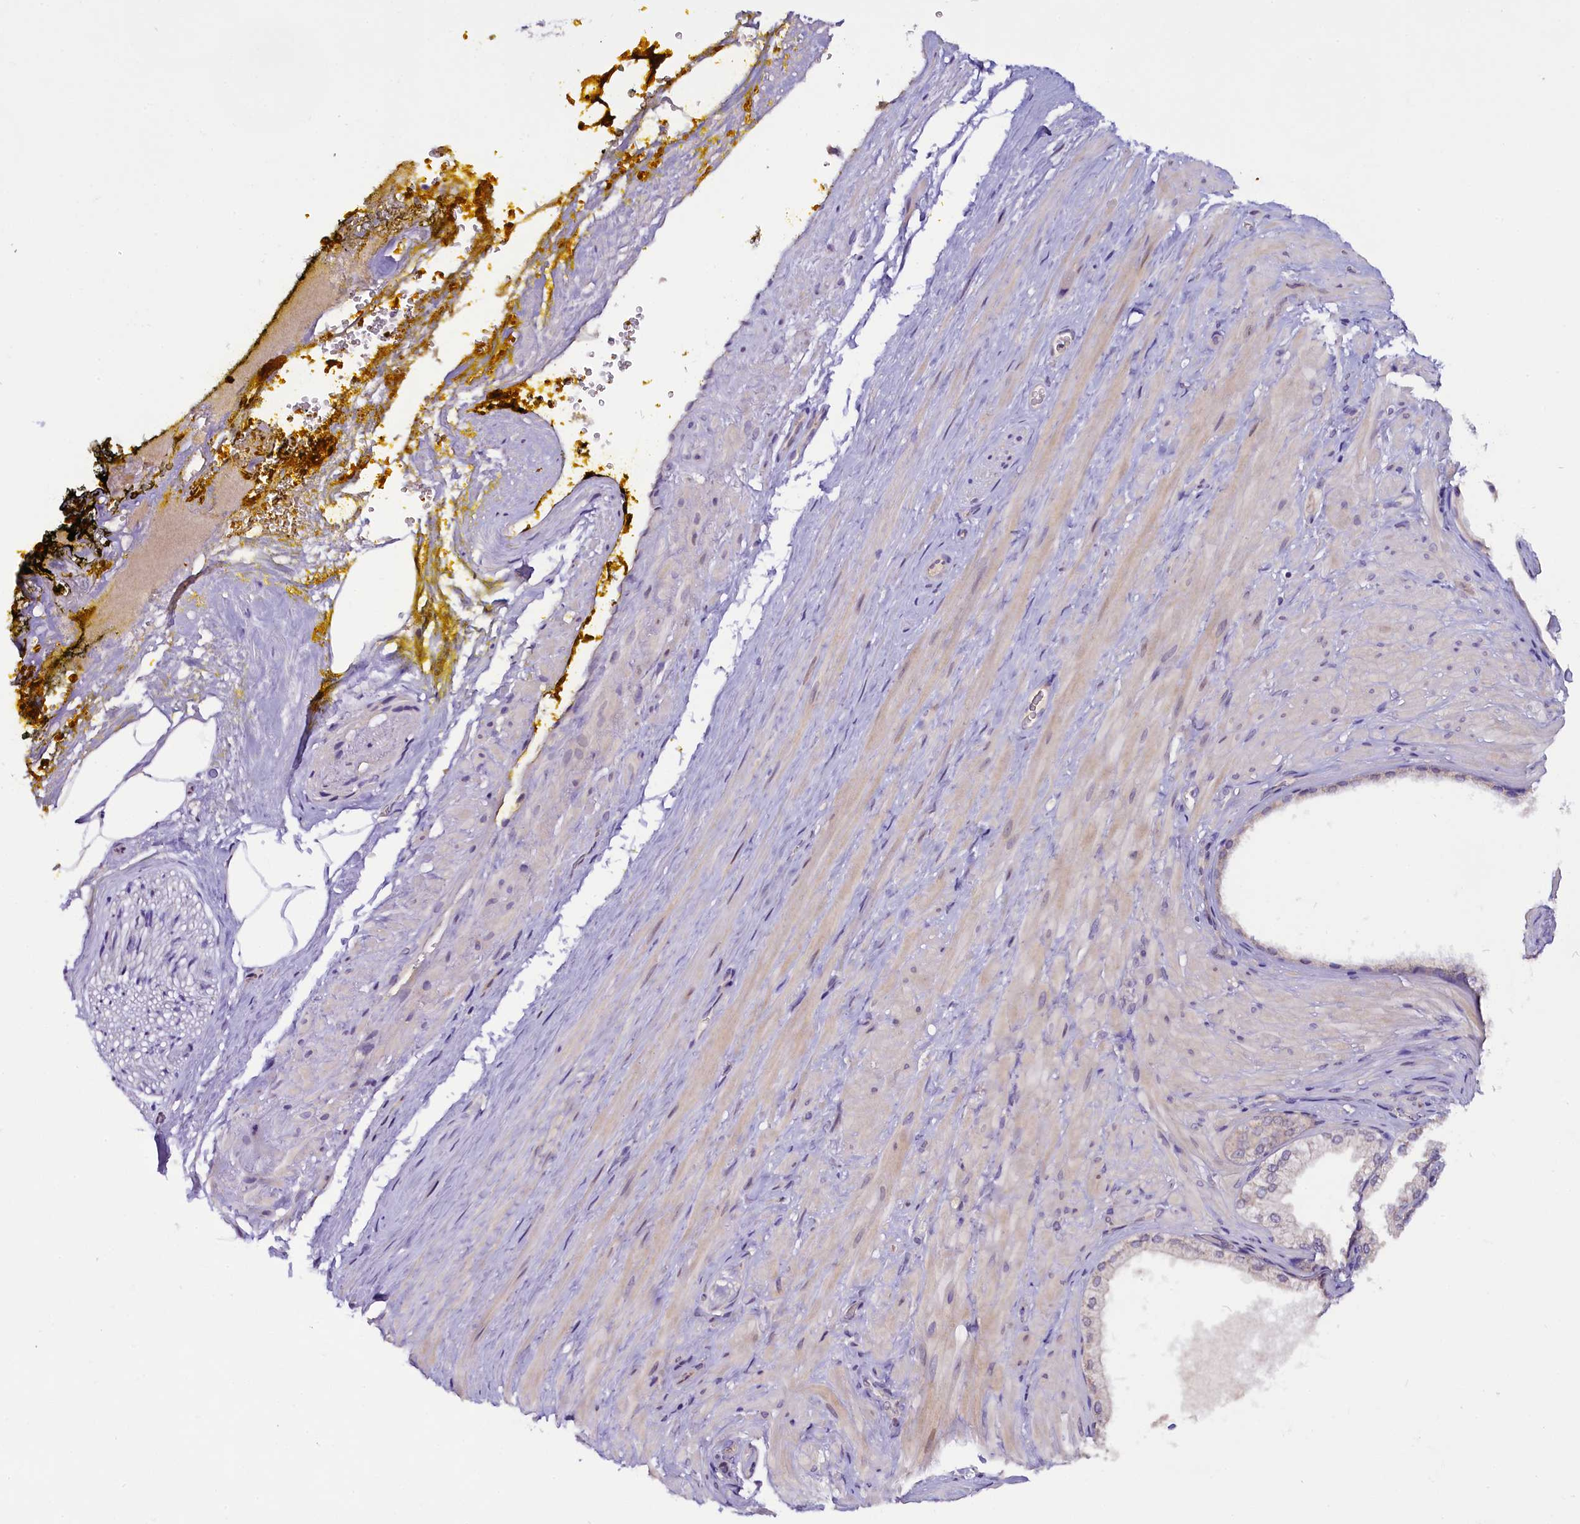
{"staining": {"intensity": "negative", "quantity": "none", "location": "none"}, "tissue": "adipose tissue", "cell_type": "Adipocytes", "image_type": "normal", "snomed": [{"axis": "morphology", "description": "Normal tissue, NOS"}, {"axis": "morphology", "description": "Adenocarcinoma, Low grade"}, {"axis": "topography", "description": "Prostate"}, {"axis": "topography", "description": "Peripheral nerve tissue"}], "caption": "This is an IHC histopathology image of unremarkable human adipose tissue. There is no expression in adipocytes.", "gene": "C9orf40", "patient": {"sex": "male", "age": 63}}